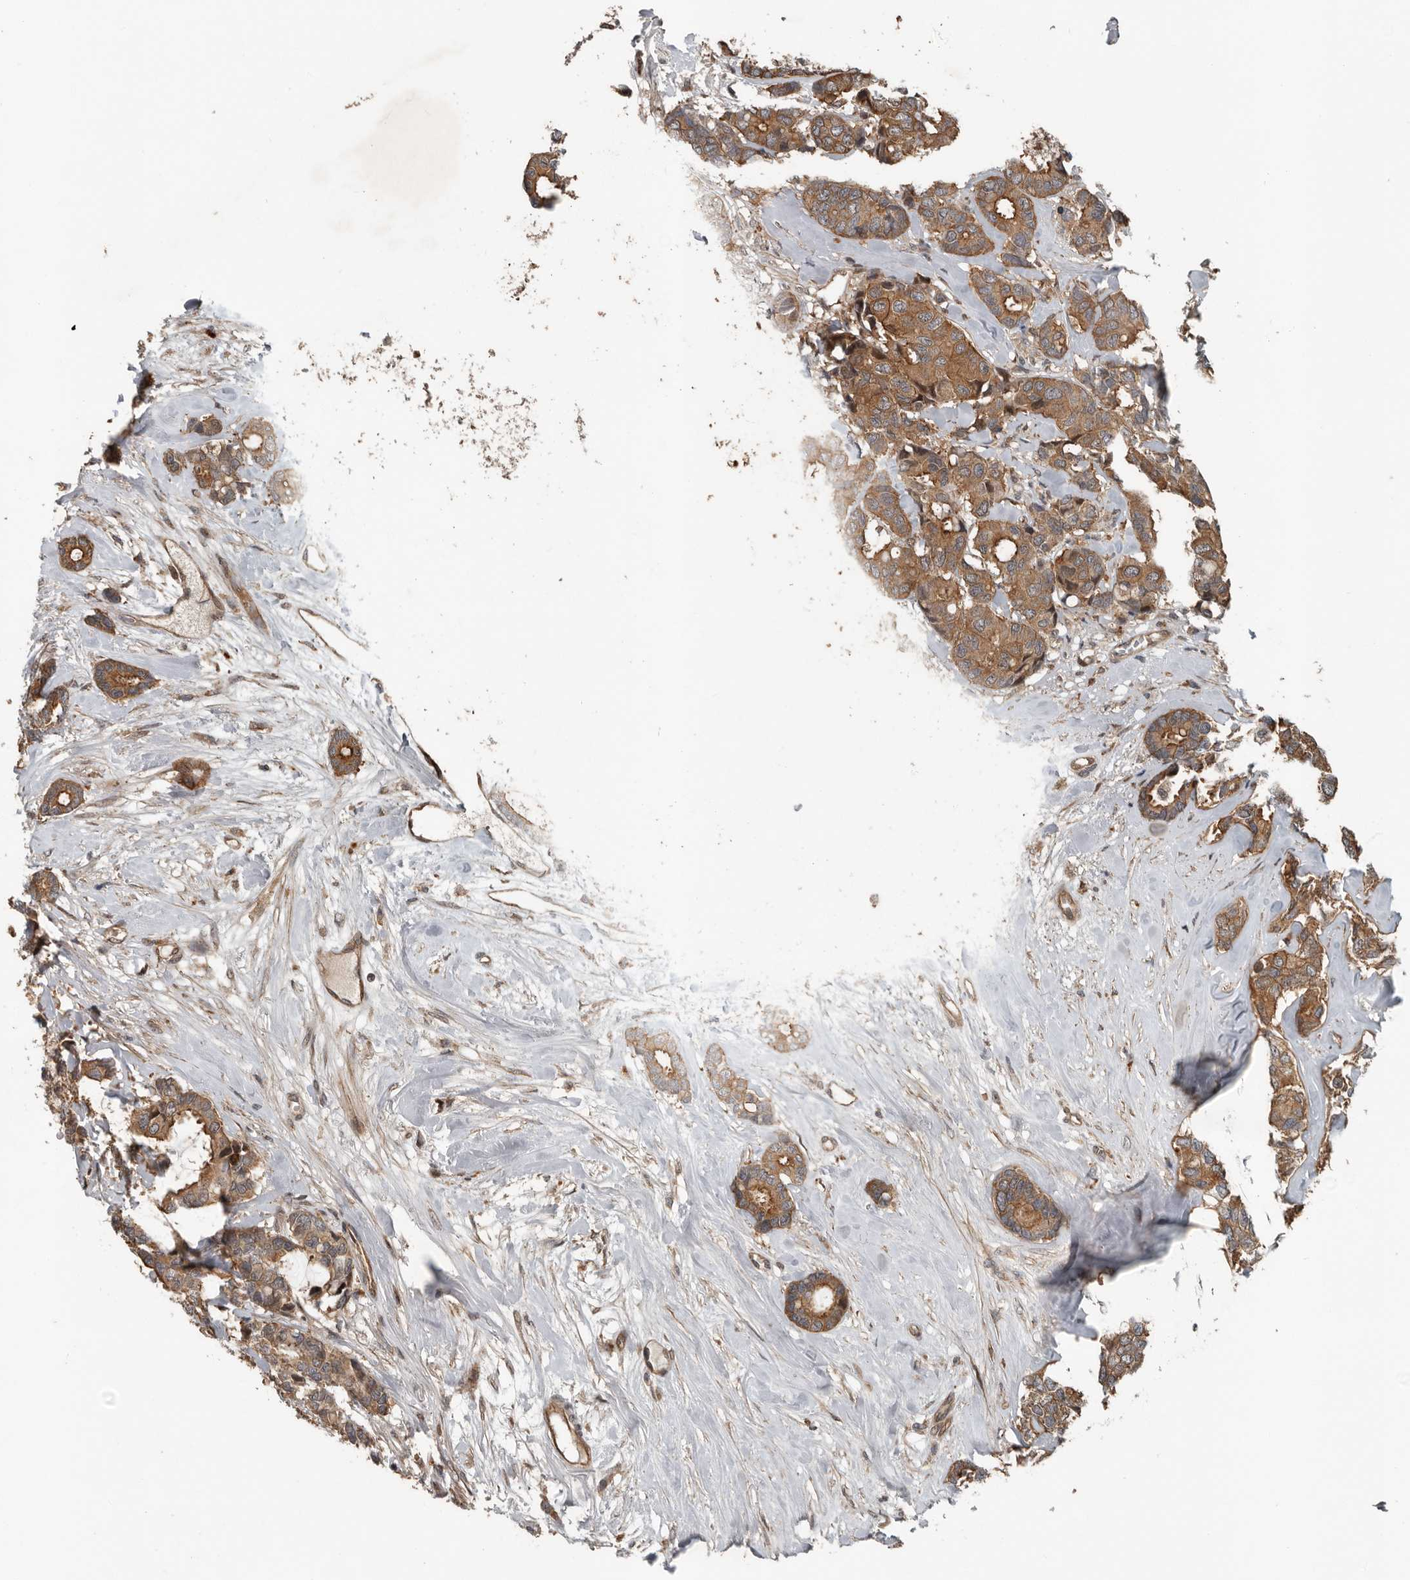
{"staining": {"intensity": "moderate", "quantity": ">75%", "location": "cytoplasmic/membranous"}, "tissue": "breast cancer", "cell_type": "Tumor cells", "image_type": "cancer", "snomed": [{"axis": "morphology", "description": "Duct carcinoma"}, {"axis": "topography", "description": "Breast"}], "caption": "Tumor cells reveal moderate cytoplasmic/membranous expression in about >75% of cells in breast cancer.", "gene": "YOD1", "patient": {"sex": "female", "age": 87}}